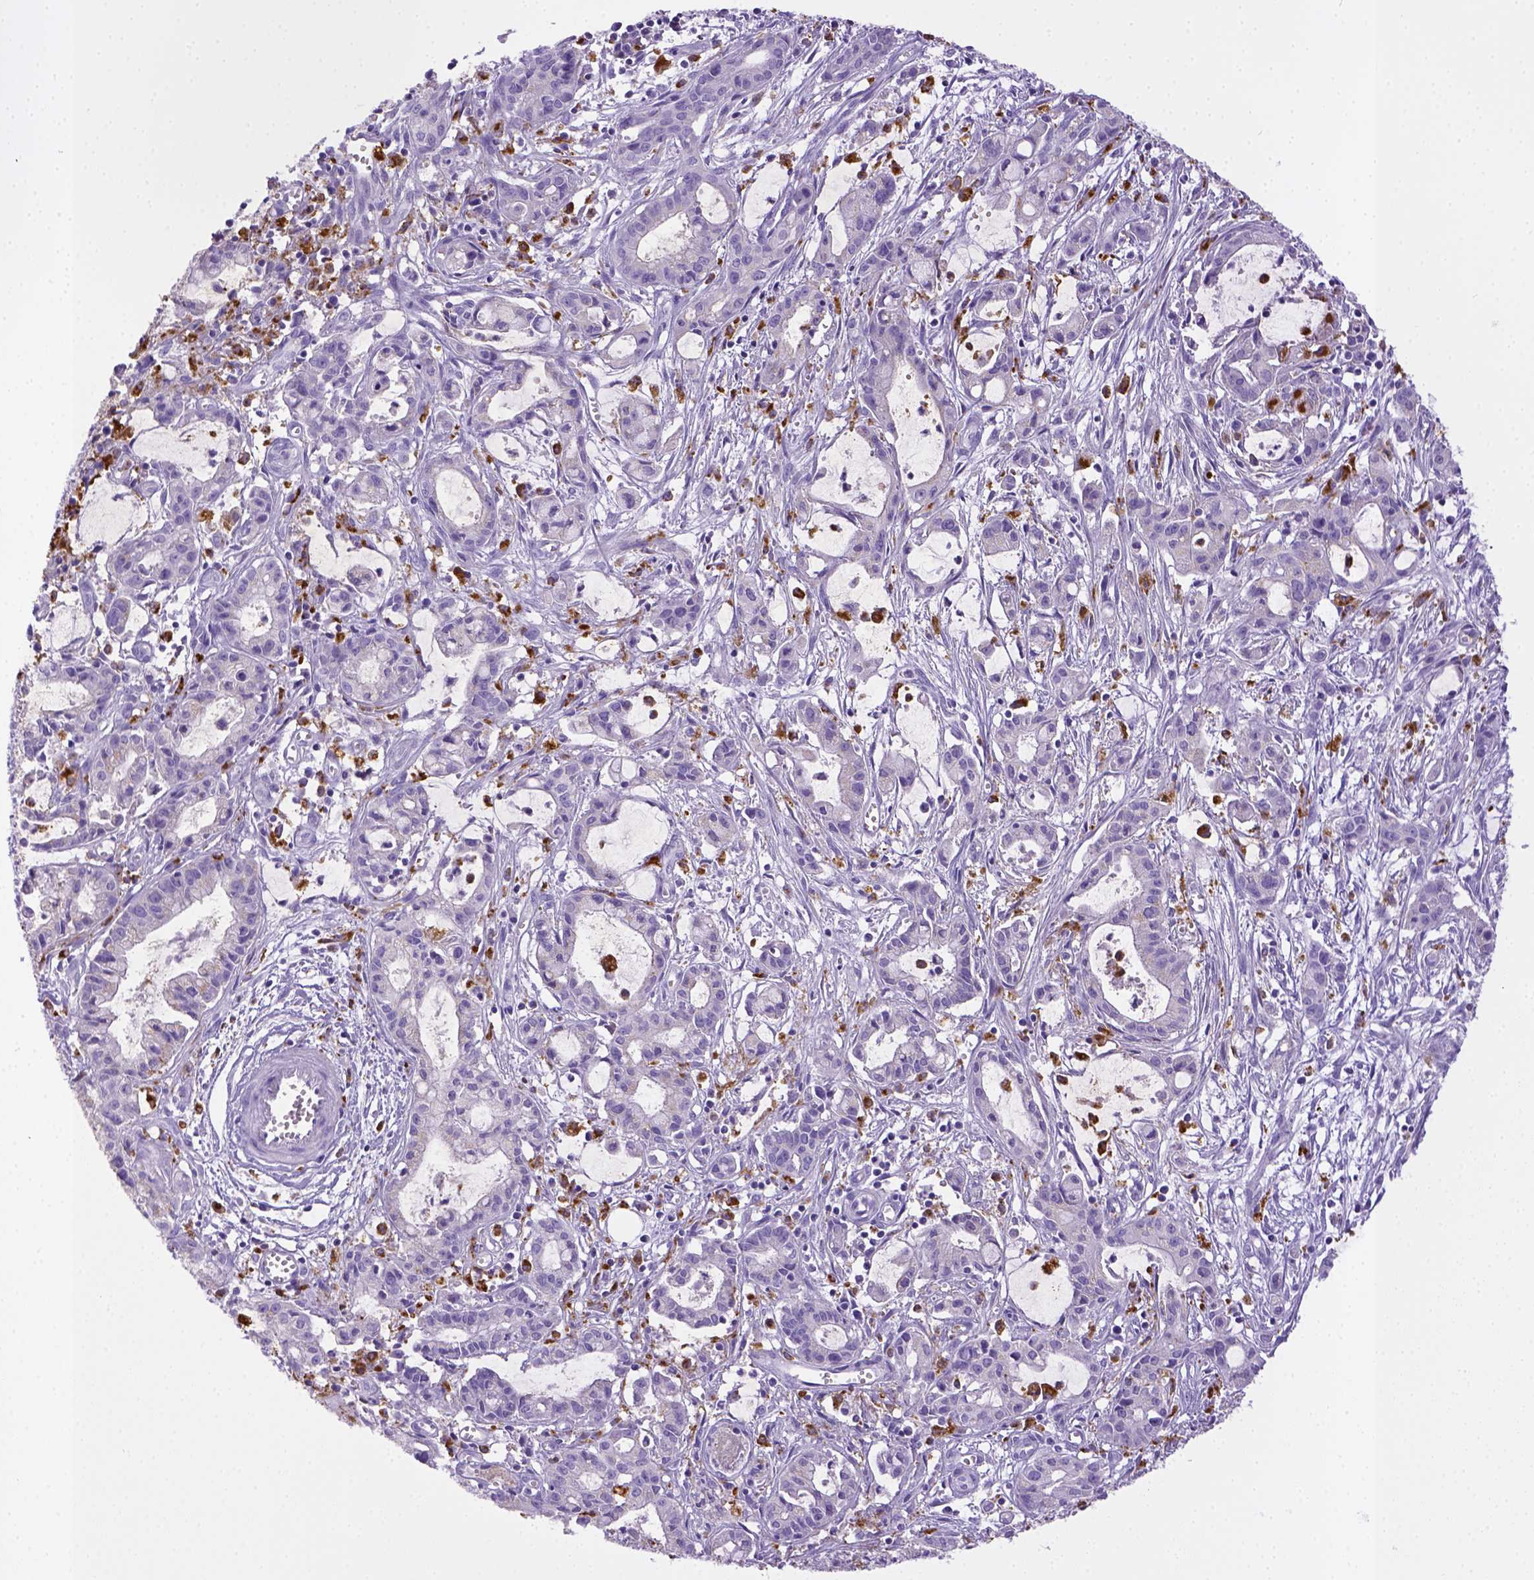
{"staining": {"intensity": "negative", "quantity": "none", "location": "none"}, "tissue": "pancreatic cancer", "cell_type": "Tumor cells", "image_type": "cancer", "snomed": [{"axis": "morphology", "description": "Adenocarcinoma, NOS"}, {"axis": "topography", "description": "Pancreas"}], "caption": "Immunohistochemistry micrograph of neoplastic tissue: pancreatic cancer stained with DAB displays no significant protein expression in tumor cells.", "gene": "CD68", "patient": {"sex": "male", "age": 48}}